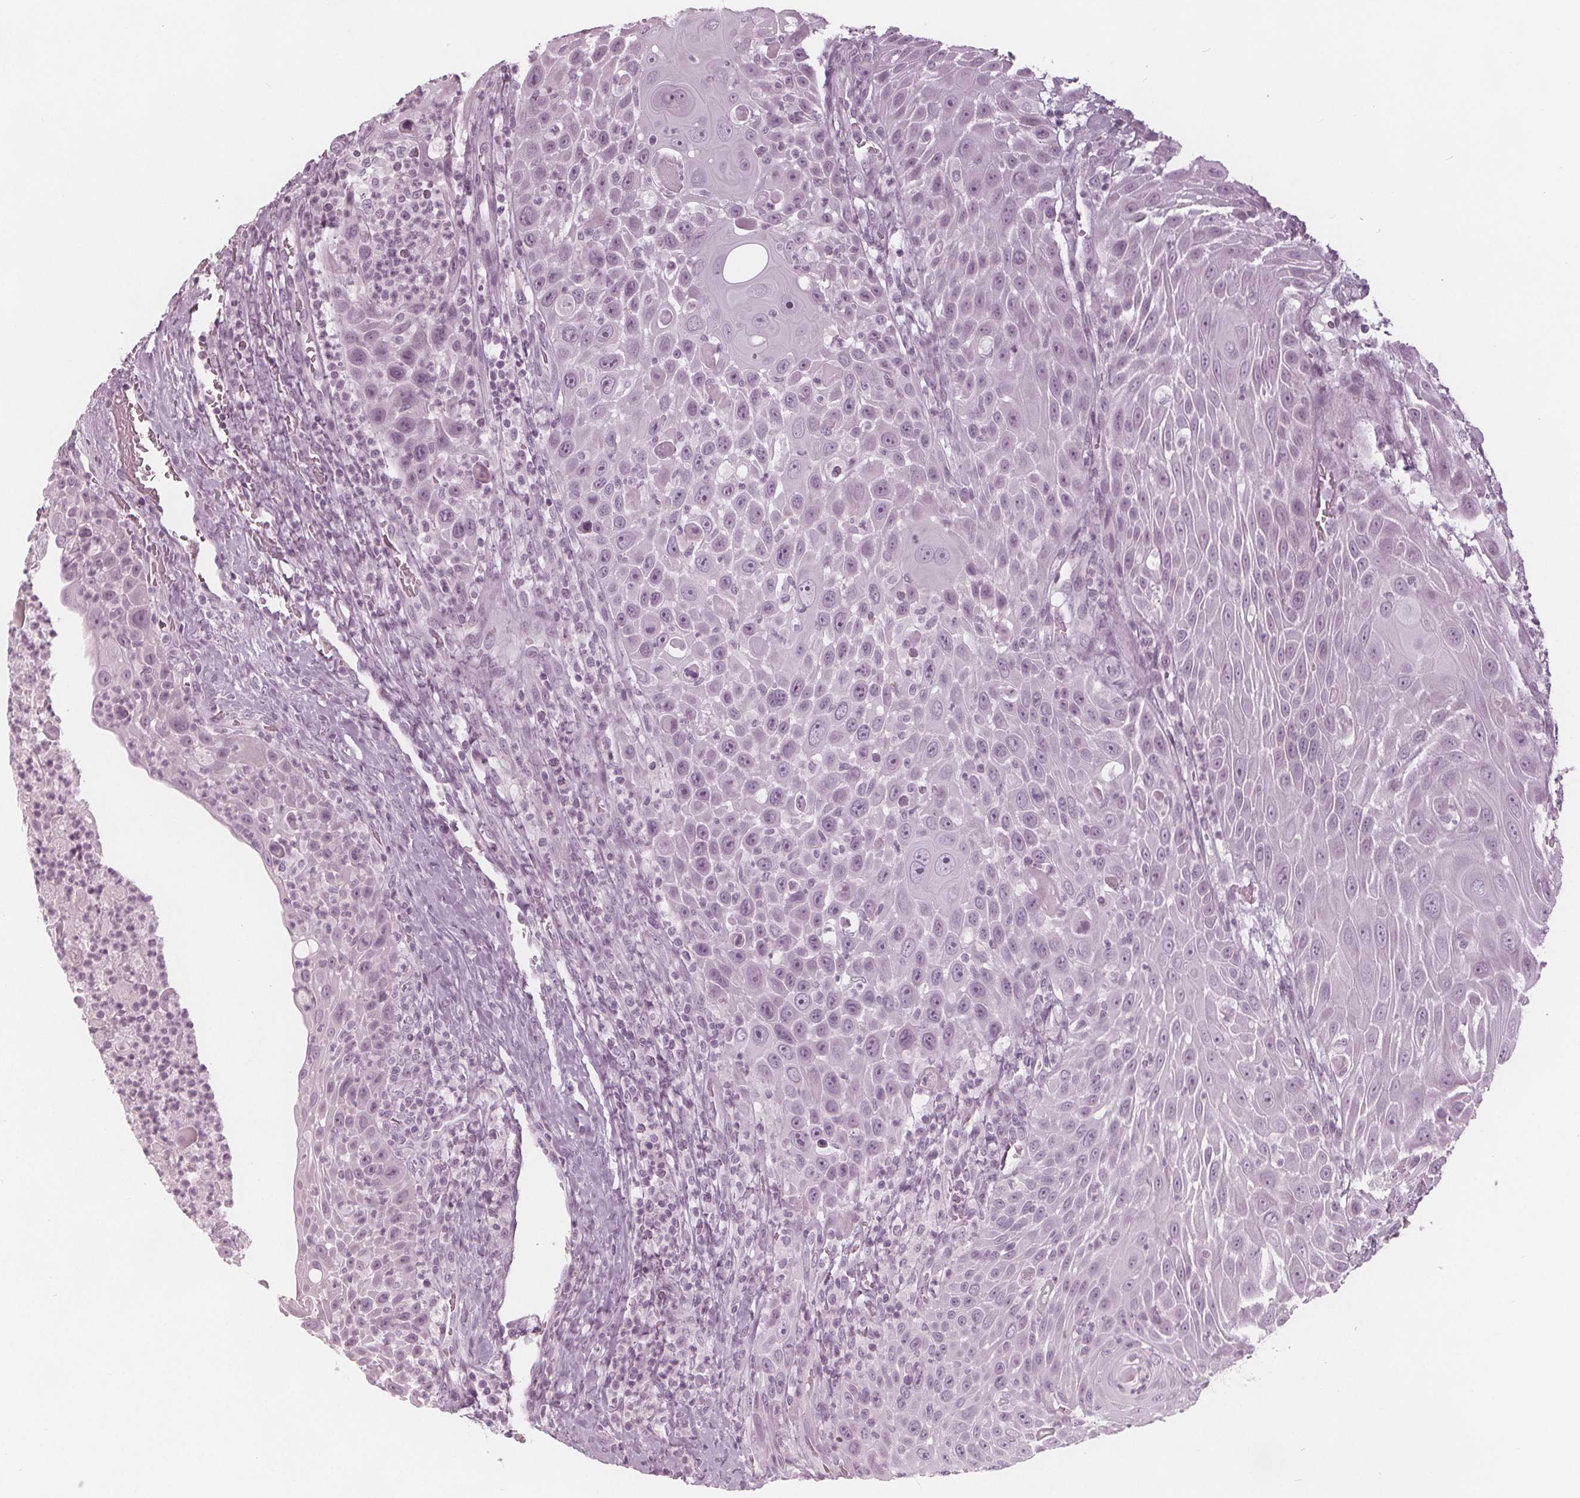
{"staining": {"intensity": "negative", "quantity": "none", "location": "none"}, "tissue": "head and neck cancer", "cell_type": "Tumor cells", "image_type": "cancer", "snomed": [{"axis": "morphology", "description": "Squamous cell carcinoma, NOS"}, {"axis": "topography", "description": "Head-Neck"}], "caption": "This is an immunohistochemistry (IHC) micrograph of human head and neck squamous cell carcinoma. There is no positivity in tumor cells.", "gene": "PAEP", "patient": {"sex": "male", "age": 69}}